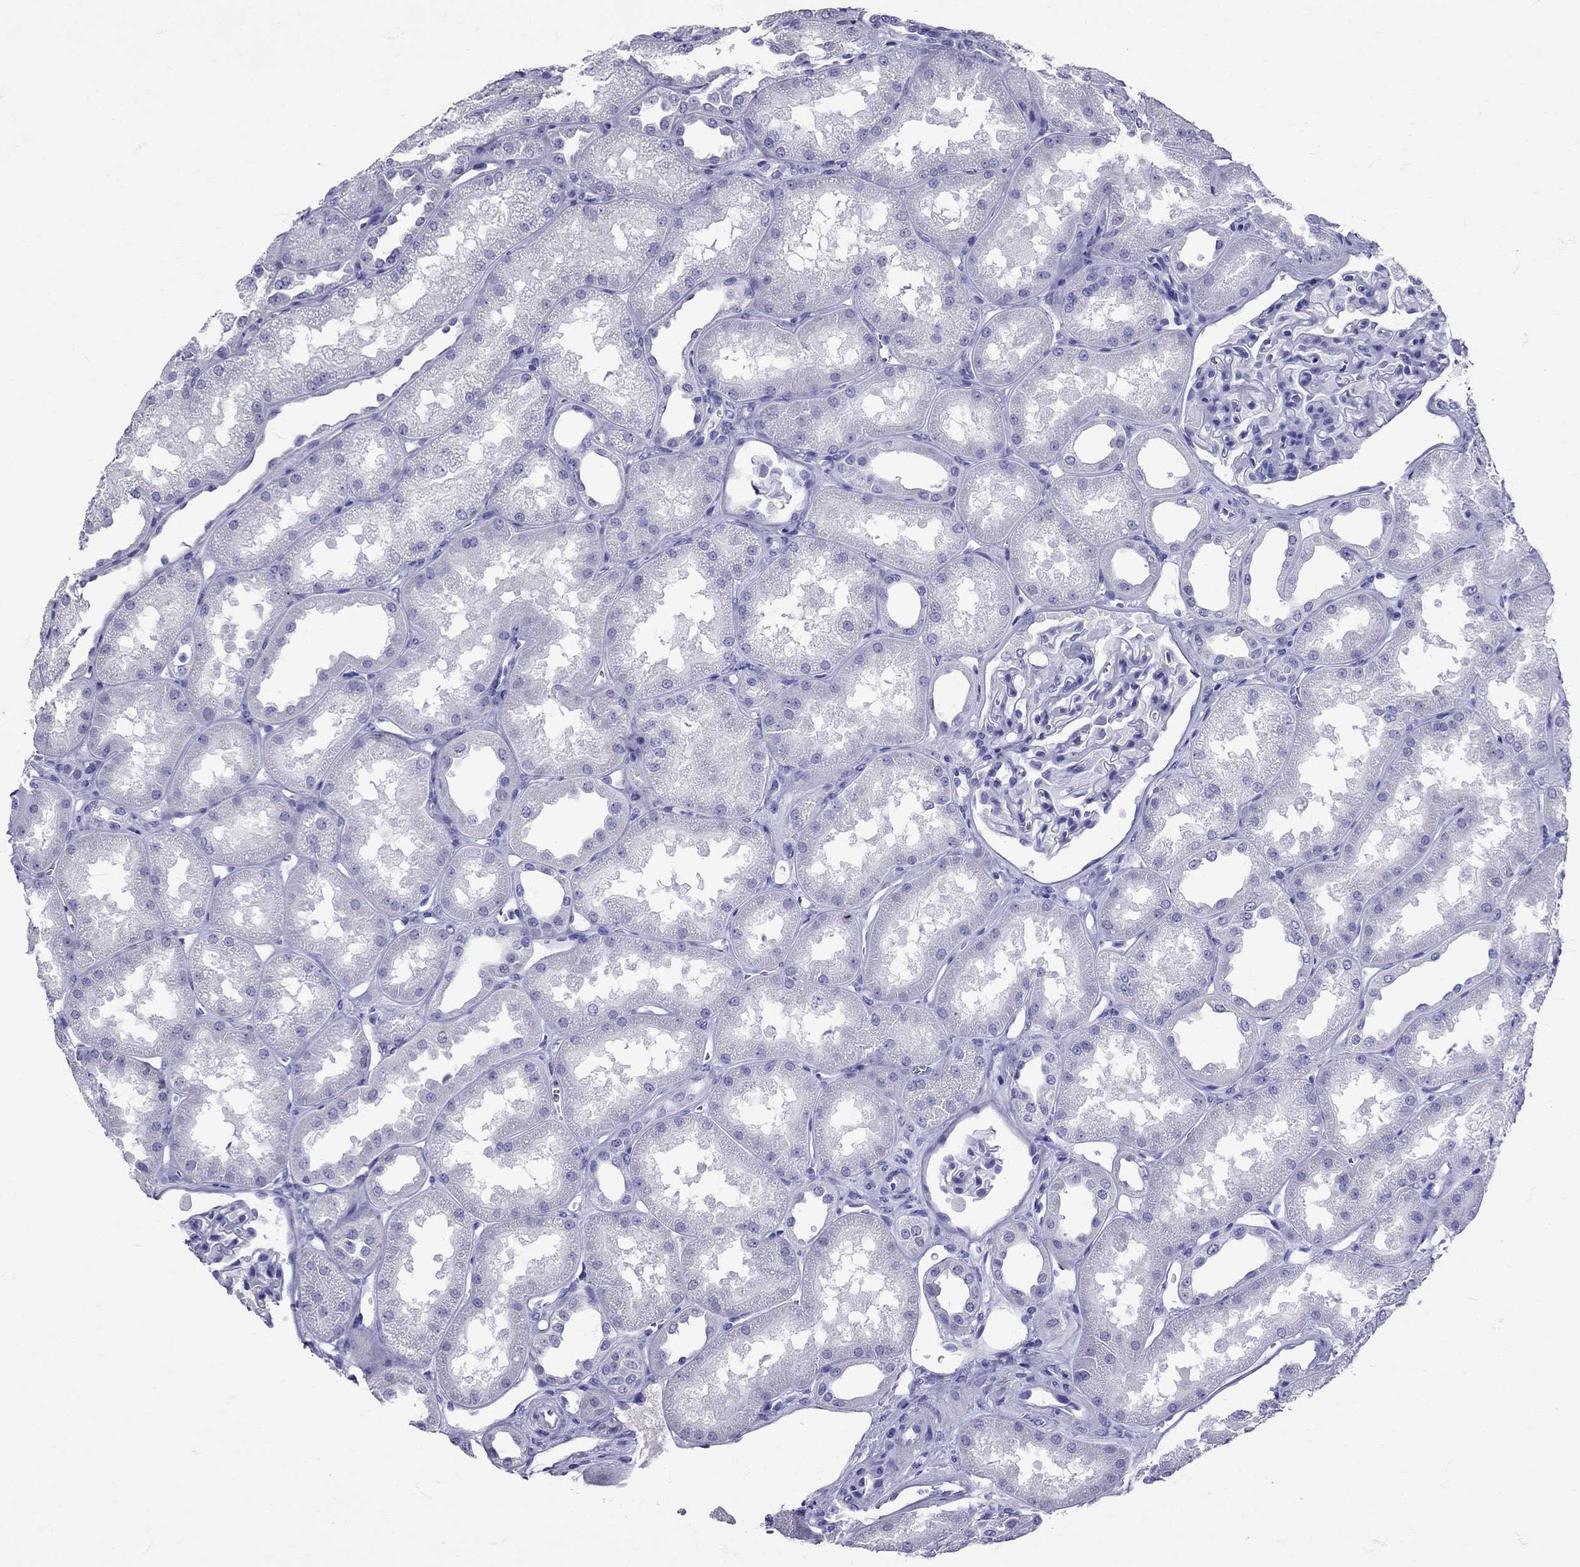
{"staining": {"intensity": "negative", "quantity": "none", "location": "none"}, "tissue": "kidney", "cell_type": "Cells in glomeruli", "image_type": "normal", "snomed": [{"axis": "morphology", "description": "Normal tissue, NOS"}, {"axis": "topography", "description": "Kidney"}], "caption": "Immunohistochemical staining of unremarkable kidney displays no significant staining in cells in glomeruli.", "gene": "AVP", "patient": {"sex": "male", "age": 61}}